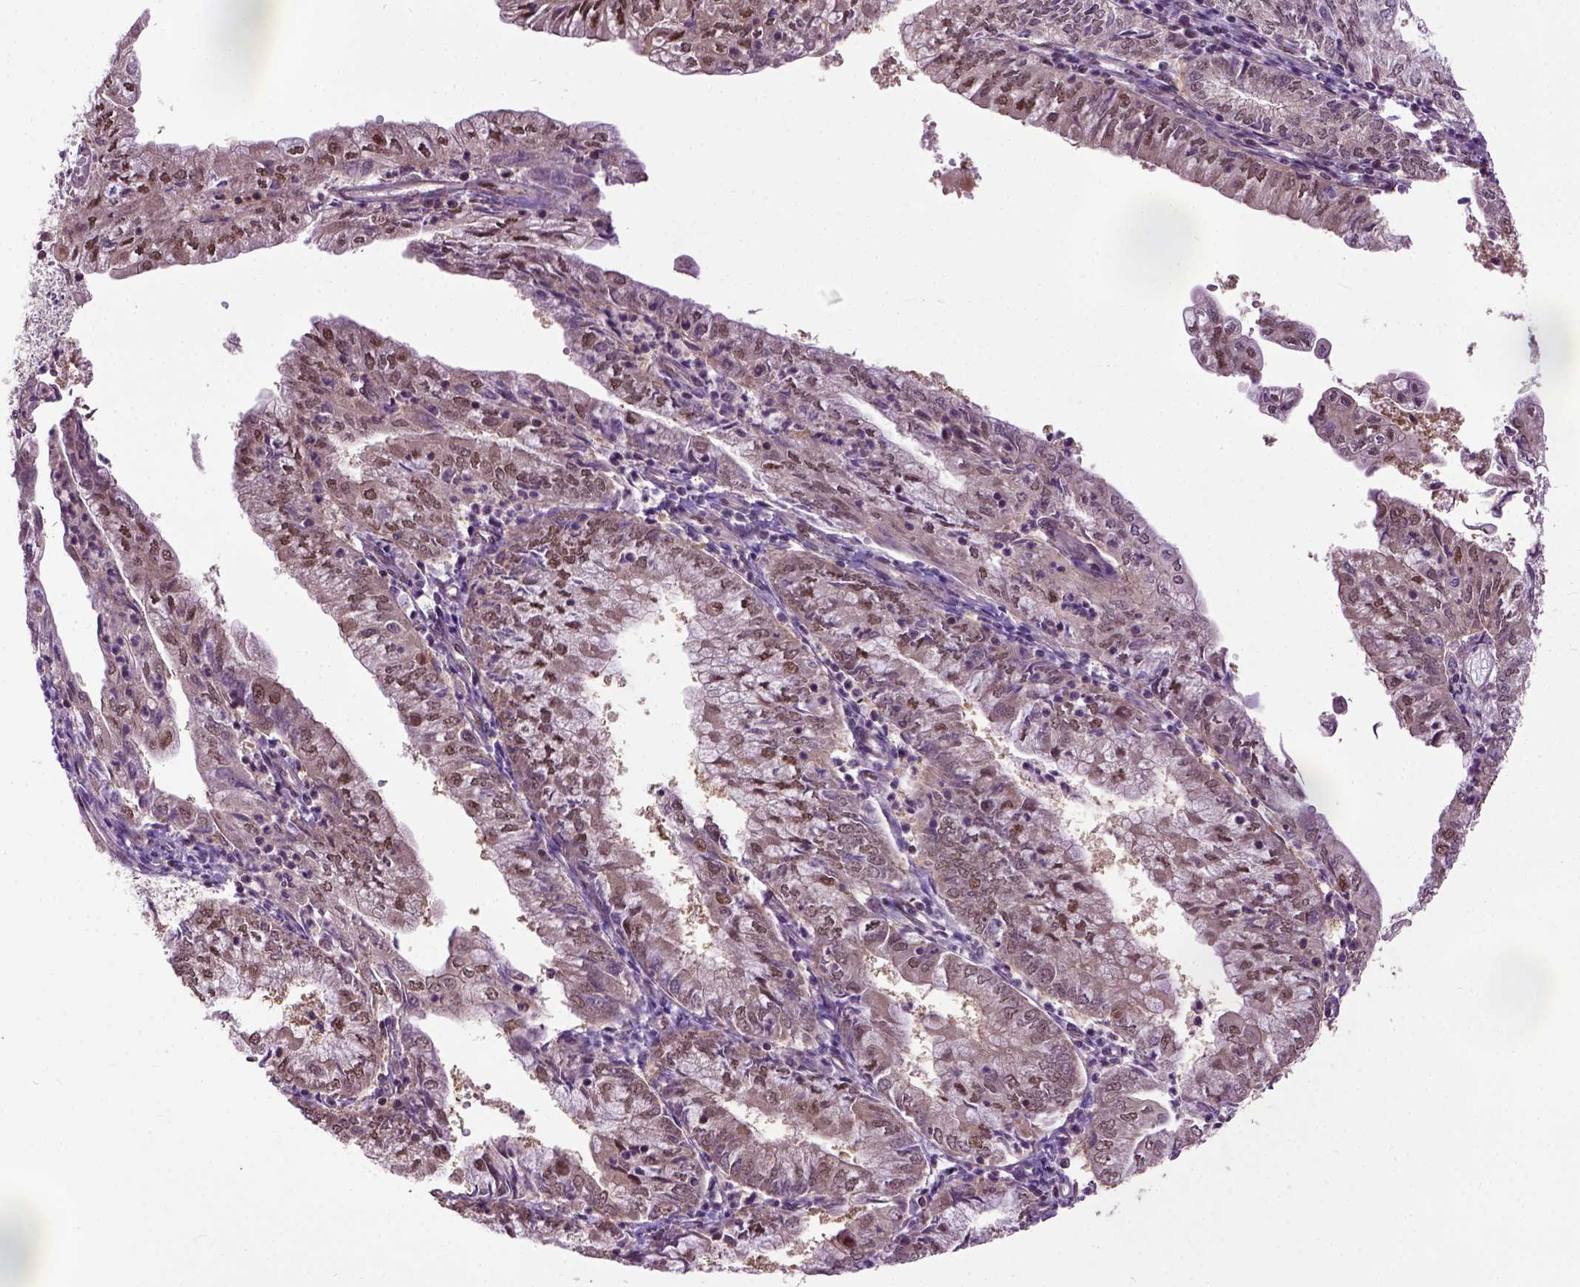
{"staining": {"intensity": "moderate", "quantity": ">75%", "location": "nuclear"}, "tissue": "endometrial cancer", "cell_type": "Tumor cells", "image_type": "cancer", "snomed": [{"axis": "morphology", "description": "Adenocarcinoma, NOS"}, {"axis": "topography", "description": "Endometrium"}], "caption": "Immunohistochemical staining of endometrial cancer demonstrates medium levels of moderate nuclear protein staining in about >75% of tumor cells.", "gene": "UBA3", "patient": {"sex": "female", "age": 55}}